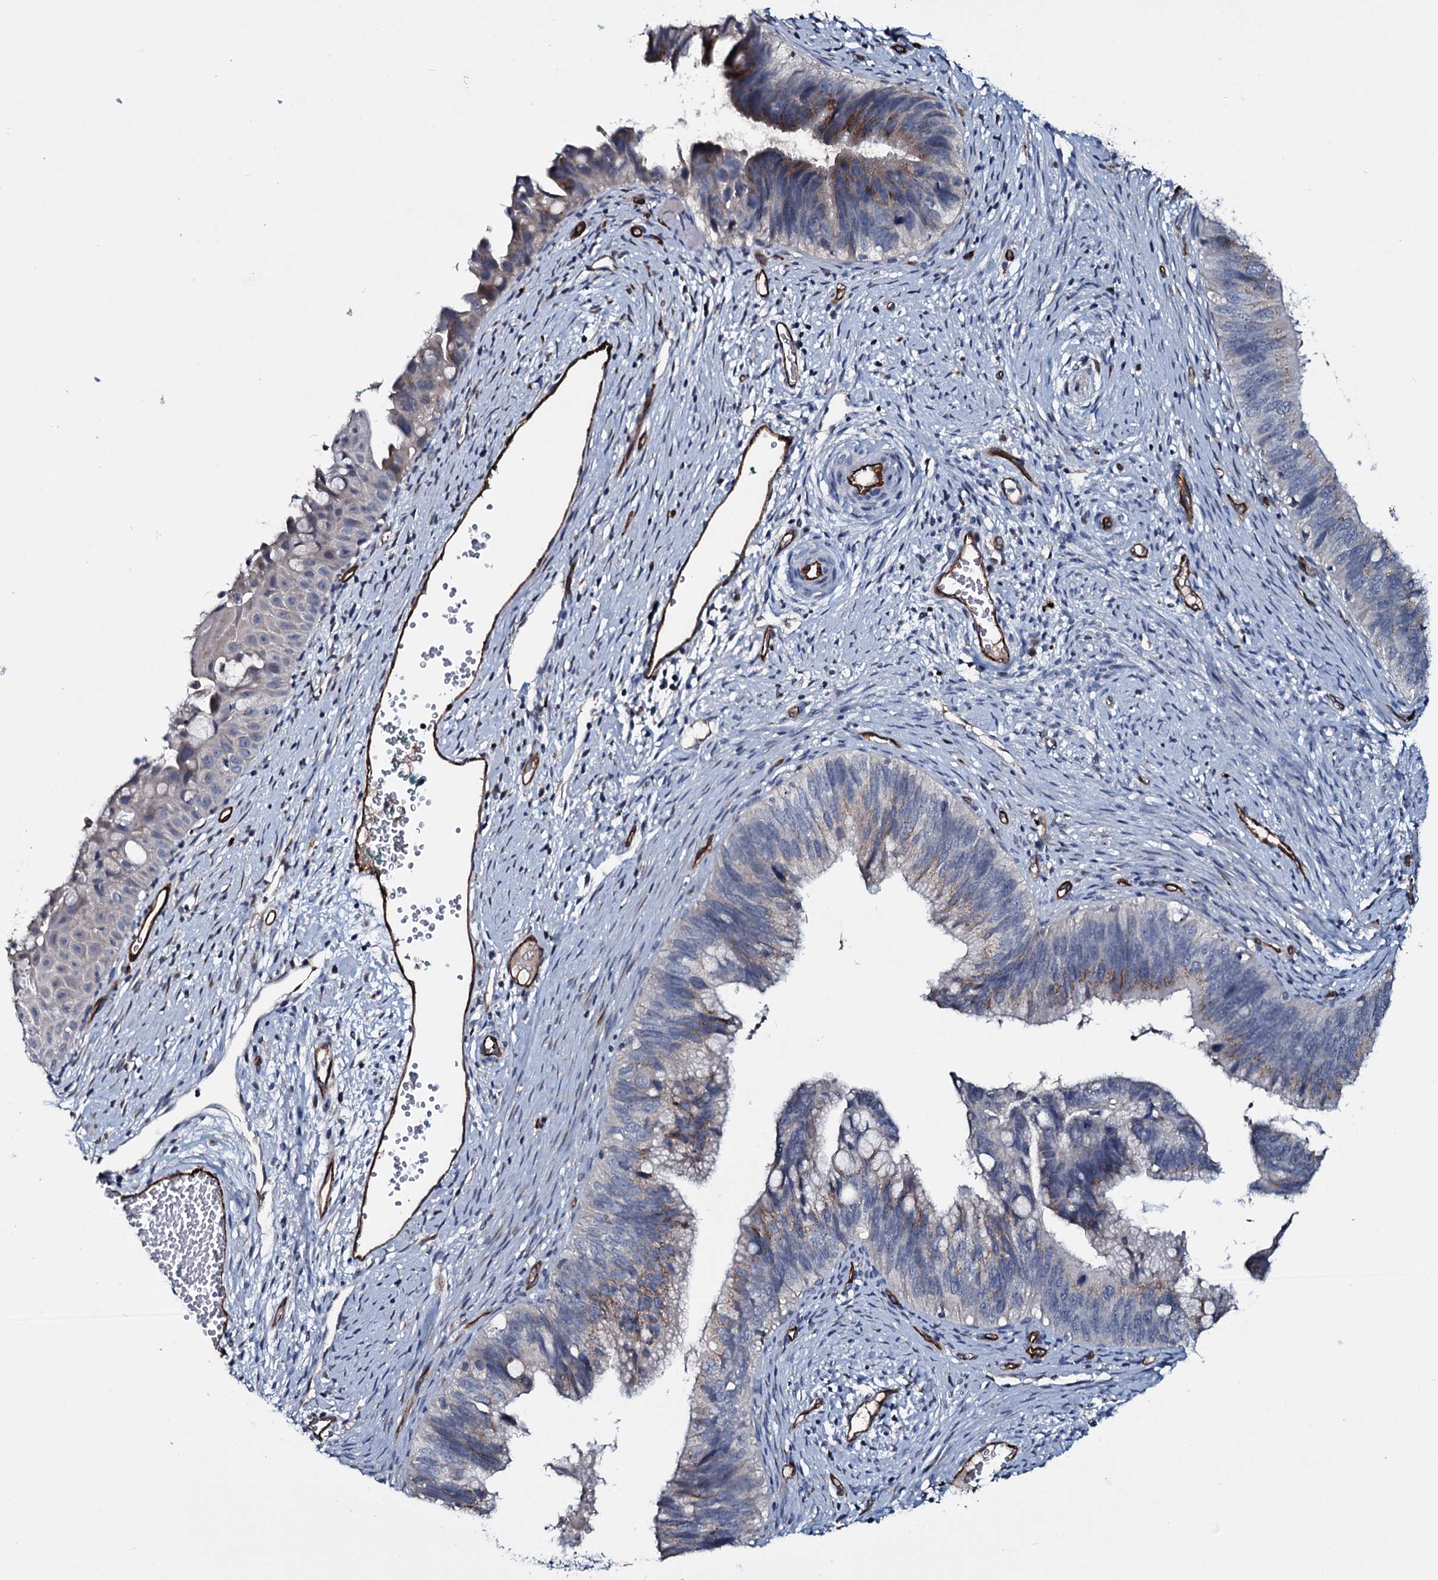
{"staining": {"intensity": "moderate", "quantity": "<25%", "location": "cytoplasmic/membranous"}, "tissue": "cervical cancer", "cell_type": "Tumor cells", "image_type": "cancer", "snomed": [{"axis": "morphology", "description": "Adenocarcinoma, NOS"}, {"axis": "topography", "description": "Cervix"}], "caption": "DAB (3,3'-diaminobenzidine) immunohistochemical staining of cervical cancer (adenocarcinoma) shows moderate cytoplasmic/membranous protein expression in approximately <25% of tumor cells. Nuclei are stained in blue.", "gene": "CLEC14A", "patient": {"sex": "female", "age": 42}}